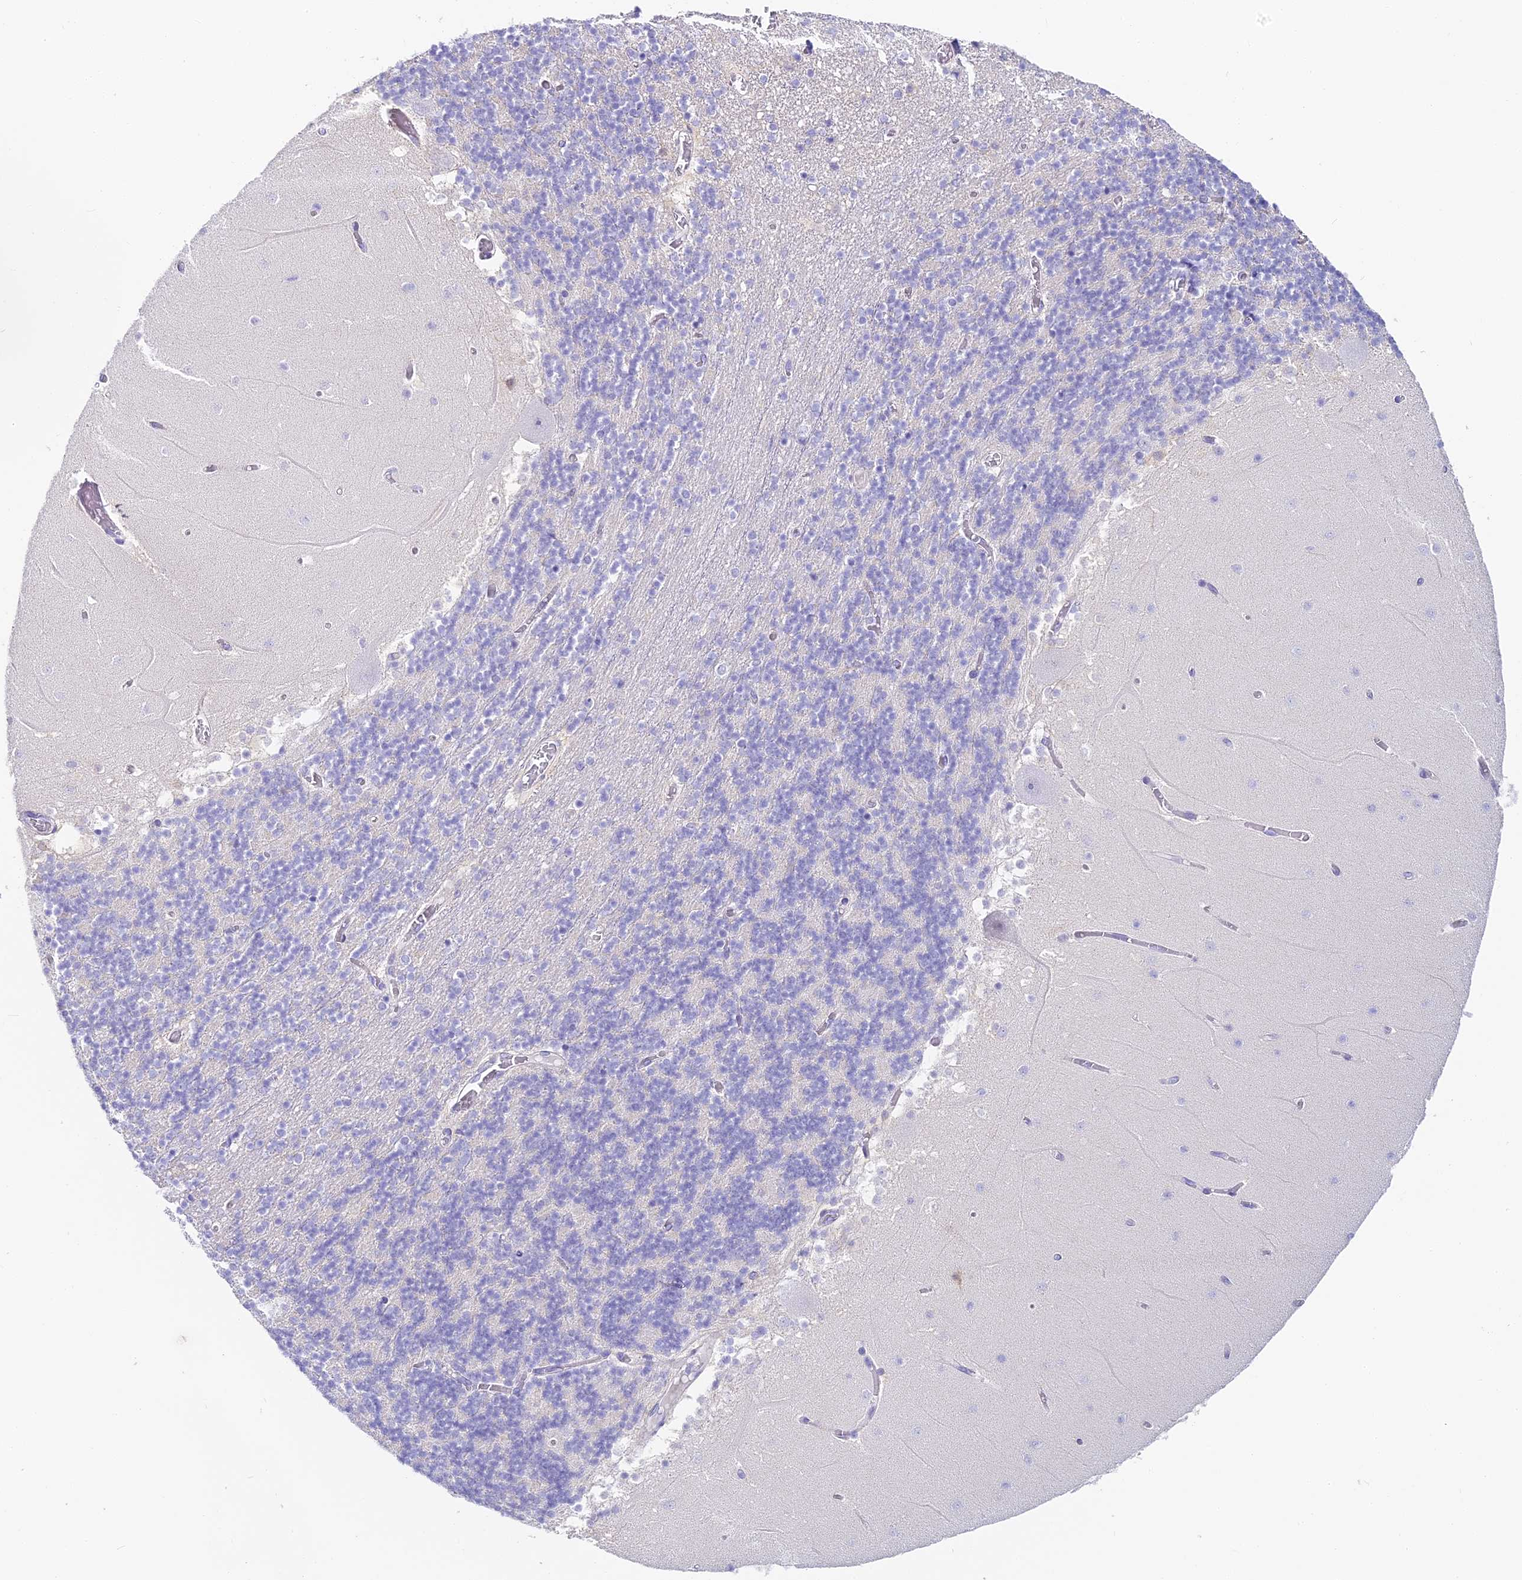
{"staining": {"intensity": "negative", "quantity": "none", "location": "none"}, "tissue": "cerebellum", "cell_type": "Cells in granular layer", "image_type": "normal", "snomed": [{"axis": "morphology", "description": "Normal tissue, NOS"}, {"axis": "topography", "description": "Cerebellum"}], "caption": "High magnification brightfield microscopy of unremarkable cerebellum stained with DAB (3,3'-diaminobenzidine) (brown) and counterstained with hematoxylin (blue): cells in granular layer show no significant staining. (DAB immunohistochemistry (IHC) visualized using brightfield microscopy, high magnification).", "gene": "ABHD14A", "patient": {"sex": "female", "age": 28}}